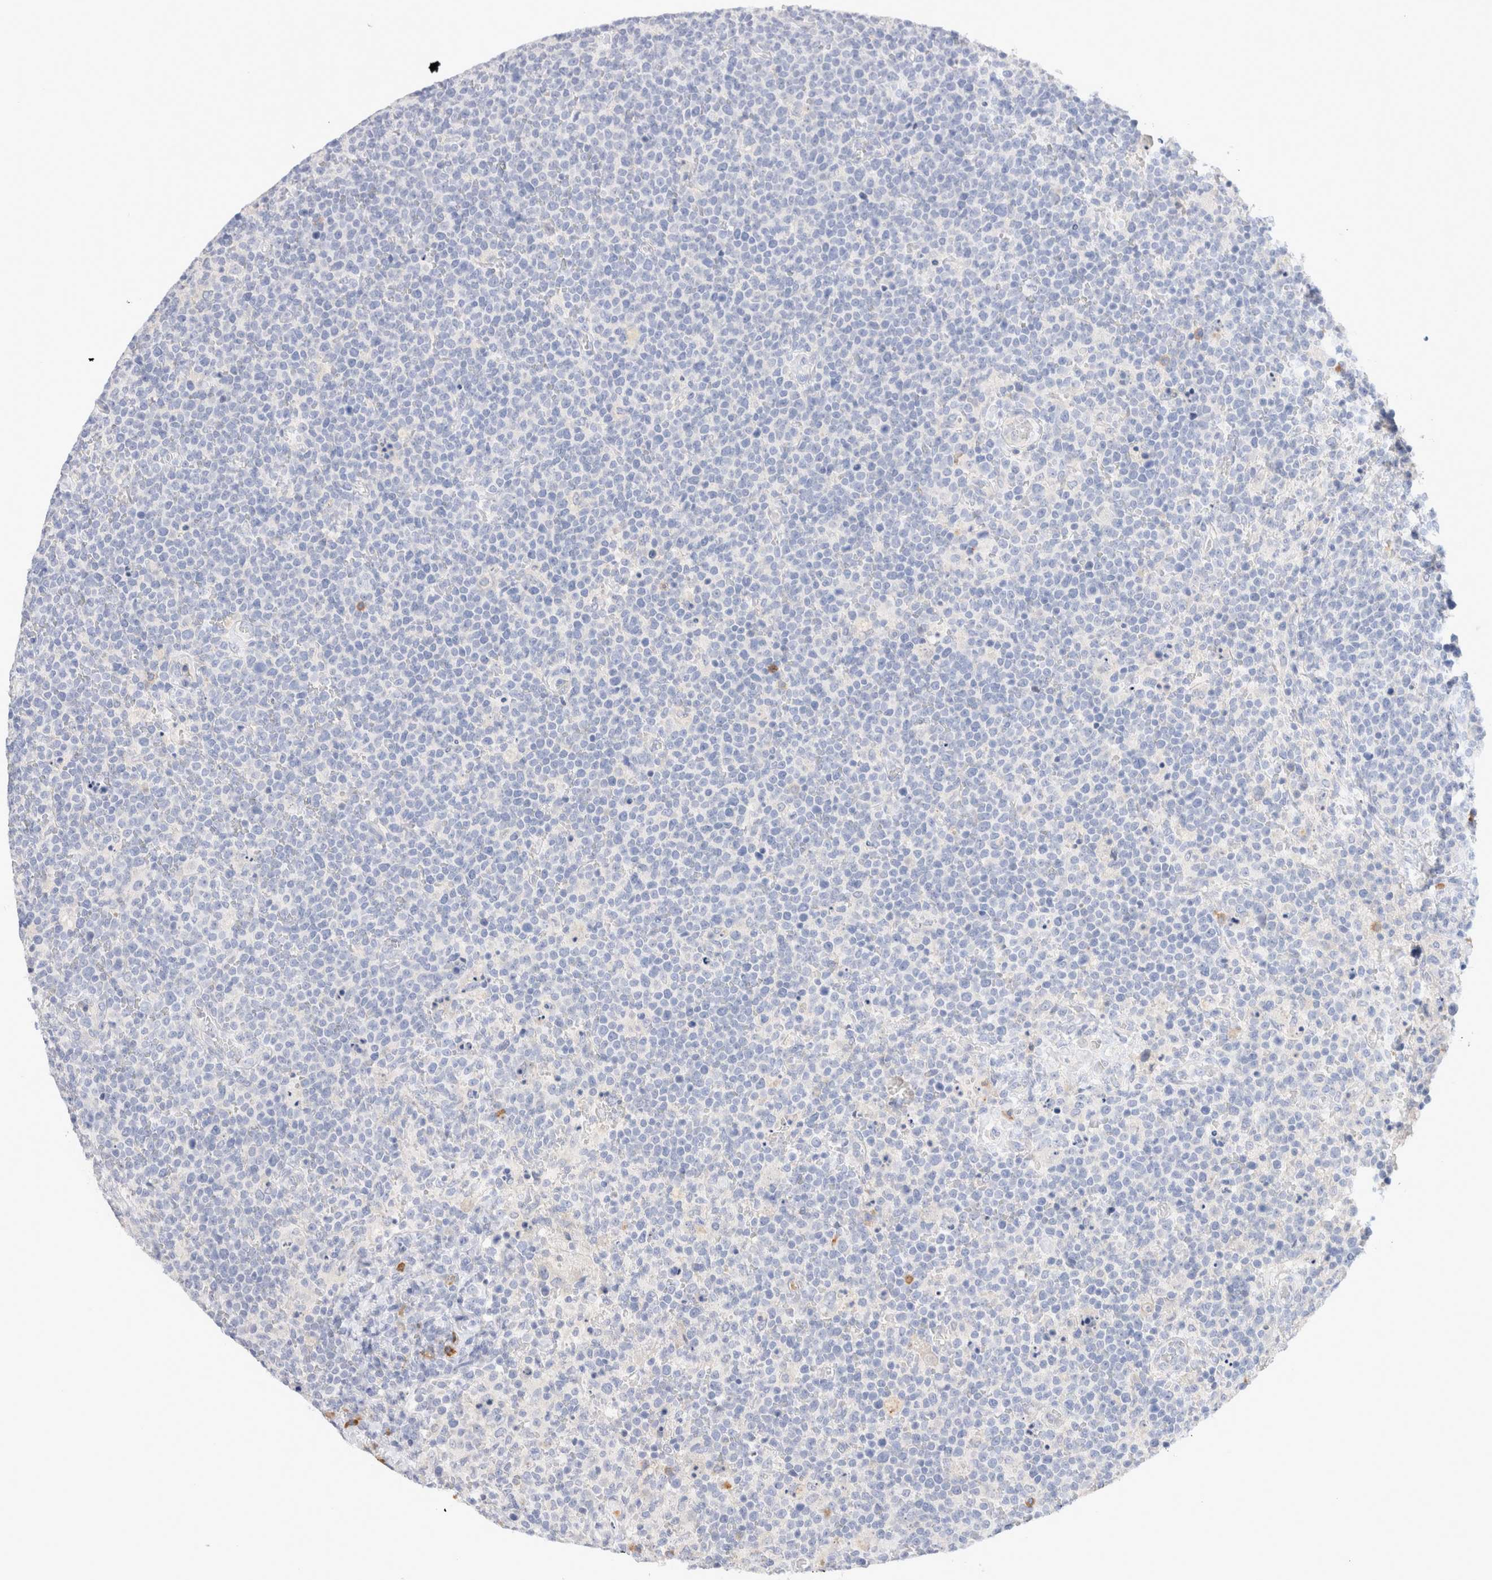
{"staining": {"intensity": "negative", "quantity": "none", "location": "none"}, "tissue": "lymphoma", "cell_type": "Tumor cells", "image_type": "cancer", "snomed": [{"axis": "morphology", "description": "Malignant lymphoma, non-Hodgkin's type, High grade"}, {"axis": "topography", "description": "Lymph node"}], "caption": "An image of high-grade malignant lymphoma, non-Hodgkin's type stained for a protein demonstrates no brown staining in tumor cells.", "gene": "GADD45G", "patient": {"sex": "male", "age": 61}}